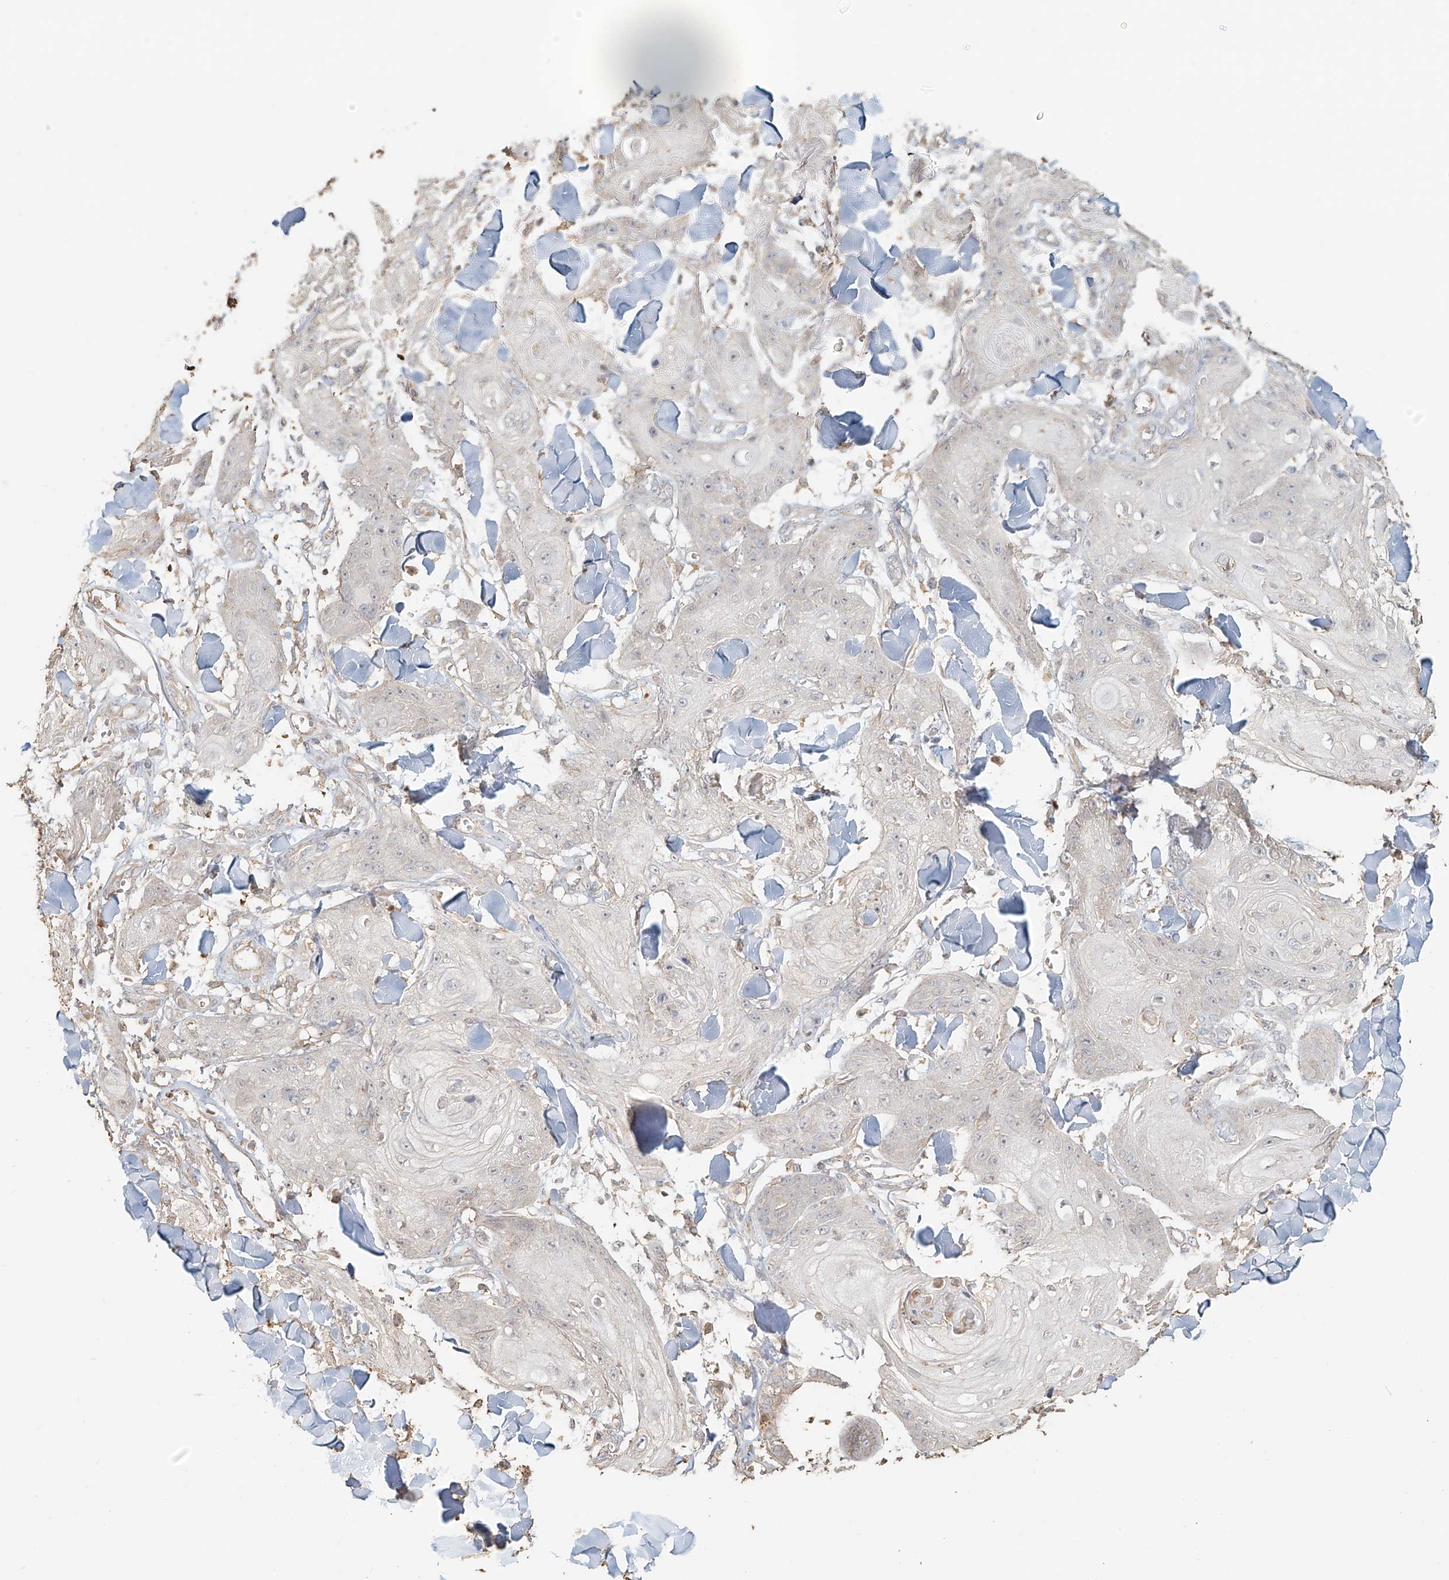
{"staining": {"intensity": "negative", "quantity": "none", "location": "none"}, "tissue": "skin cancer", "cell_type": "Tumor cells", "image_type": "cancer", "snomed": [{"axis": "morphology", "description": "Squamous cell carcinoma, NOS"}, {"axis": "topography", "description": "Skin"}], "caption": "This is an immunohistochemistry (IHC) photomicrograph of human squamous cell carcinoma (skin). There is no positivity in tumor cells.", "gene": "NPHS1", "patient": {"sex": "male", "age": 74}}